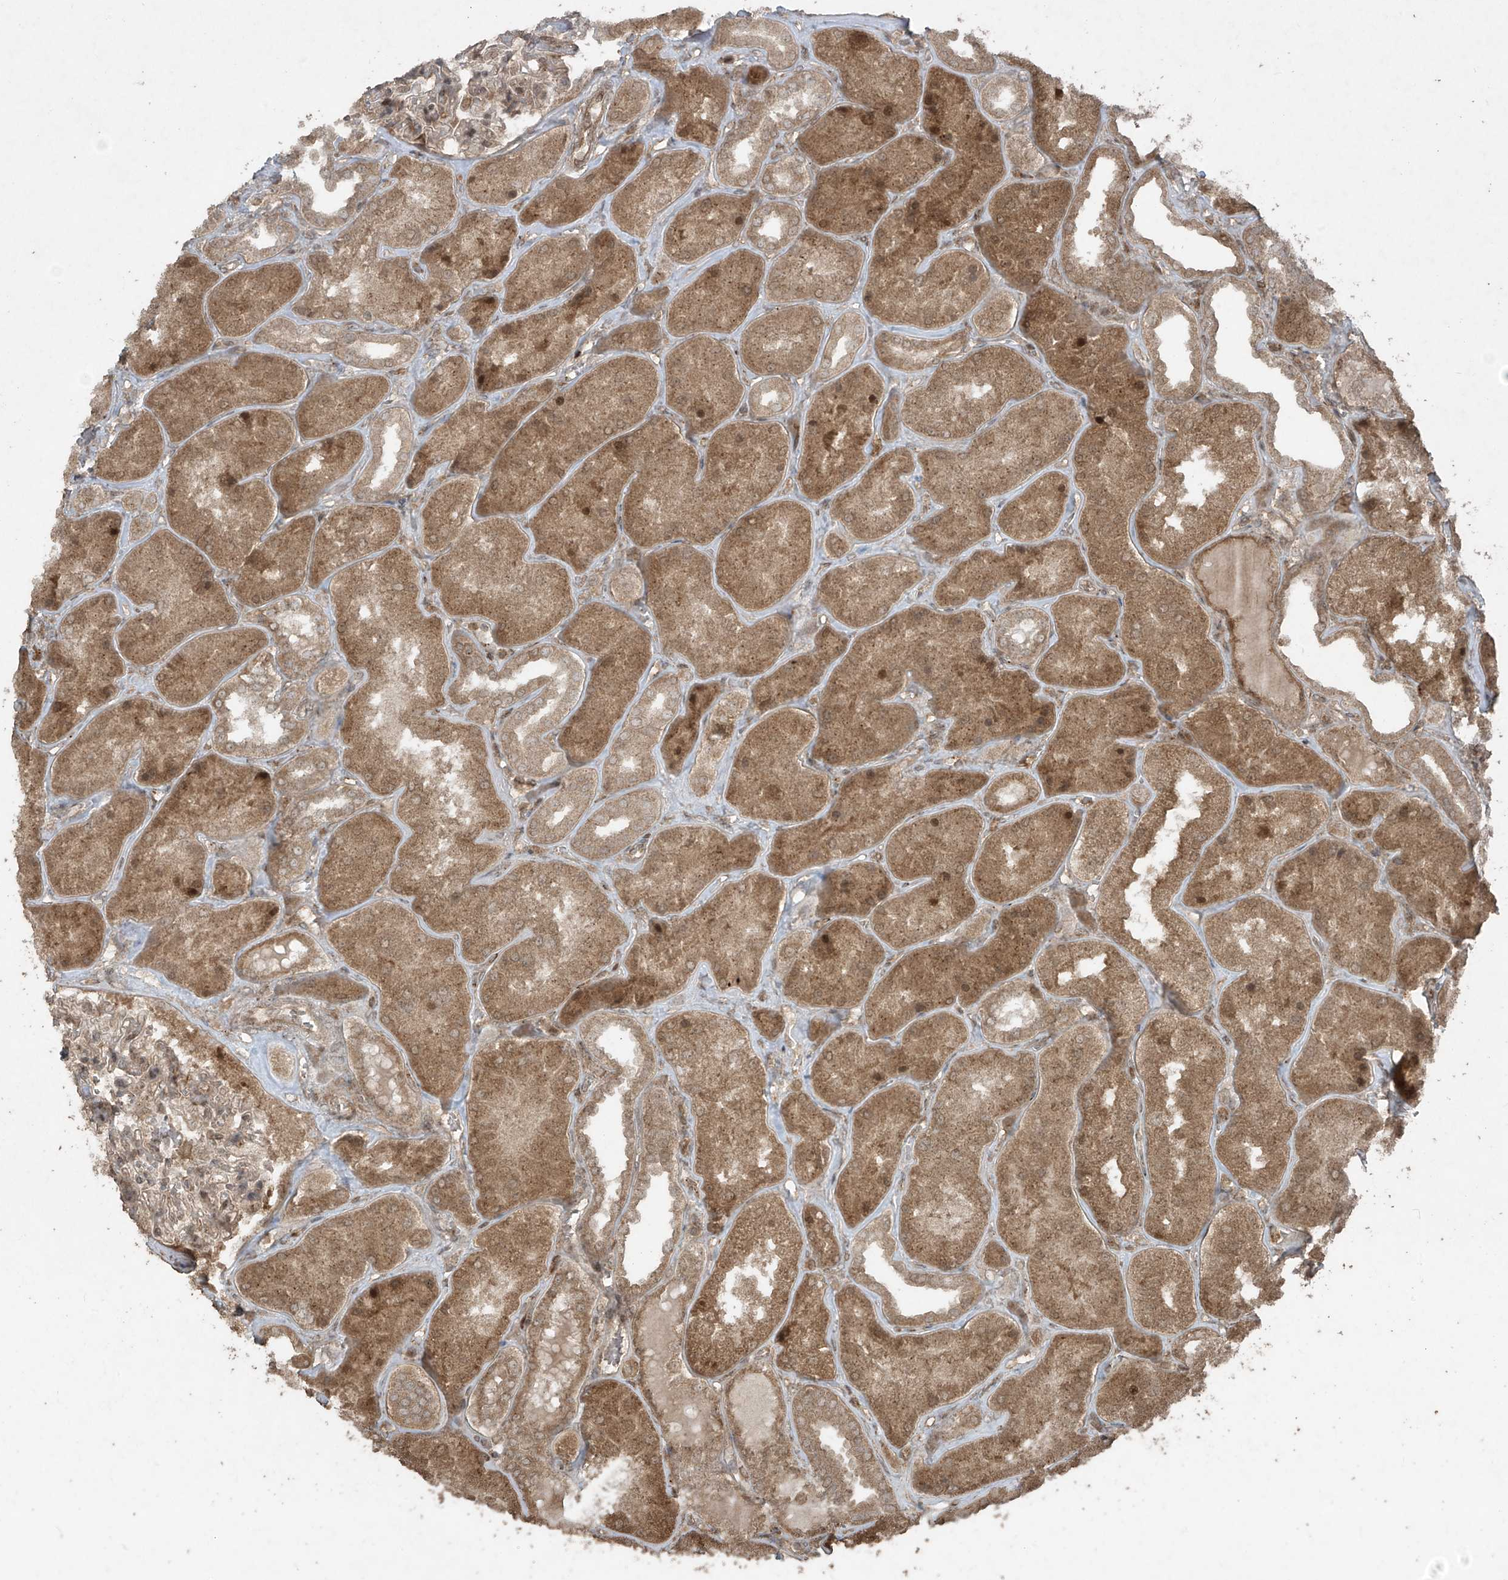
{"staining": {"intensity": "moderate", "quantity": "25%-75%", "location": "cytoplasmic/membranous,nuclear"}, "tissue": "kidney", "cell_type": "Cells in glomeruli", "image_type": "normal", "snomed": [{"axis": "morphology", "description": "Normal tissue, NOS"}, {"axis": "topography", "description": "Kidney"}], "caption": "Immunohistochemical staining of benign human kidney exhibits 25%-75% levels of moderate cytoplasmic/membranous,nuclear protein expression in about 25%-75% of cells in glomeruli.", "gene": "PGPEP1", "patient": {"sex": "female", "age": 56}}